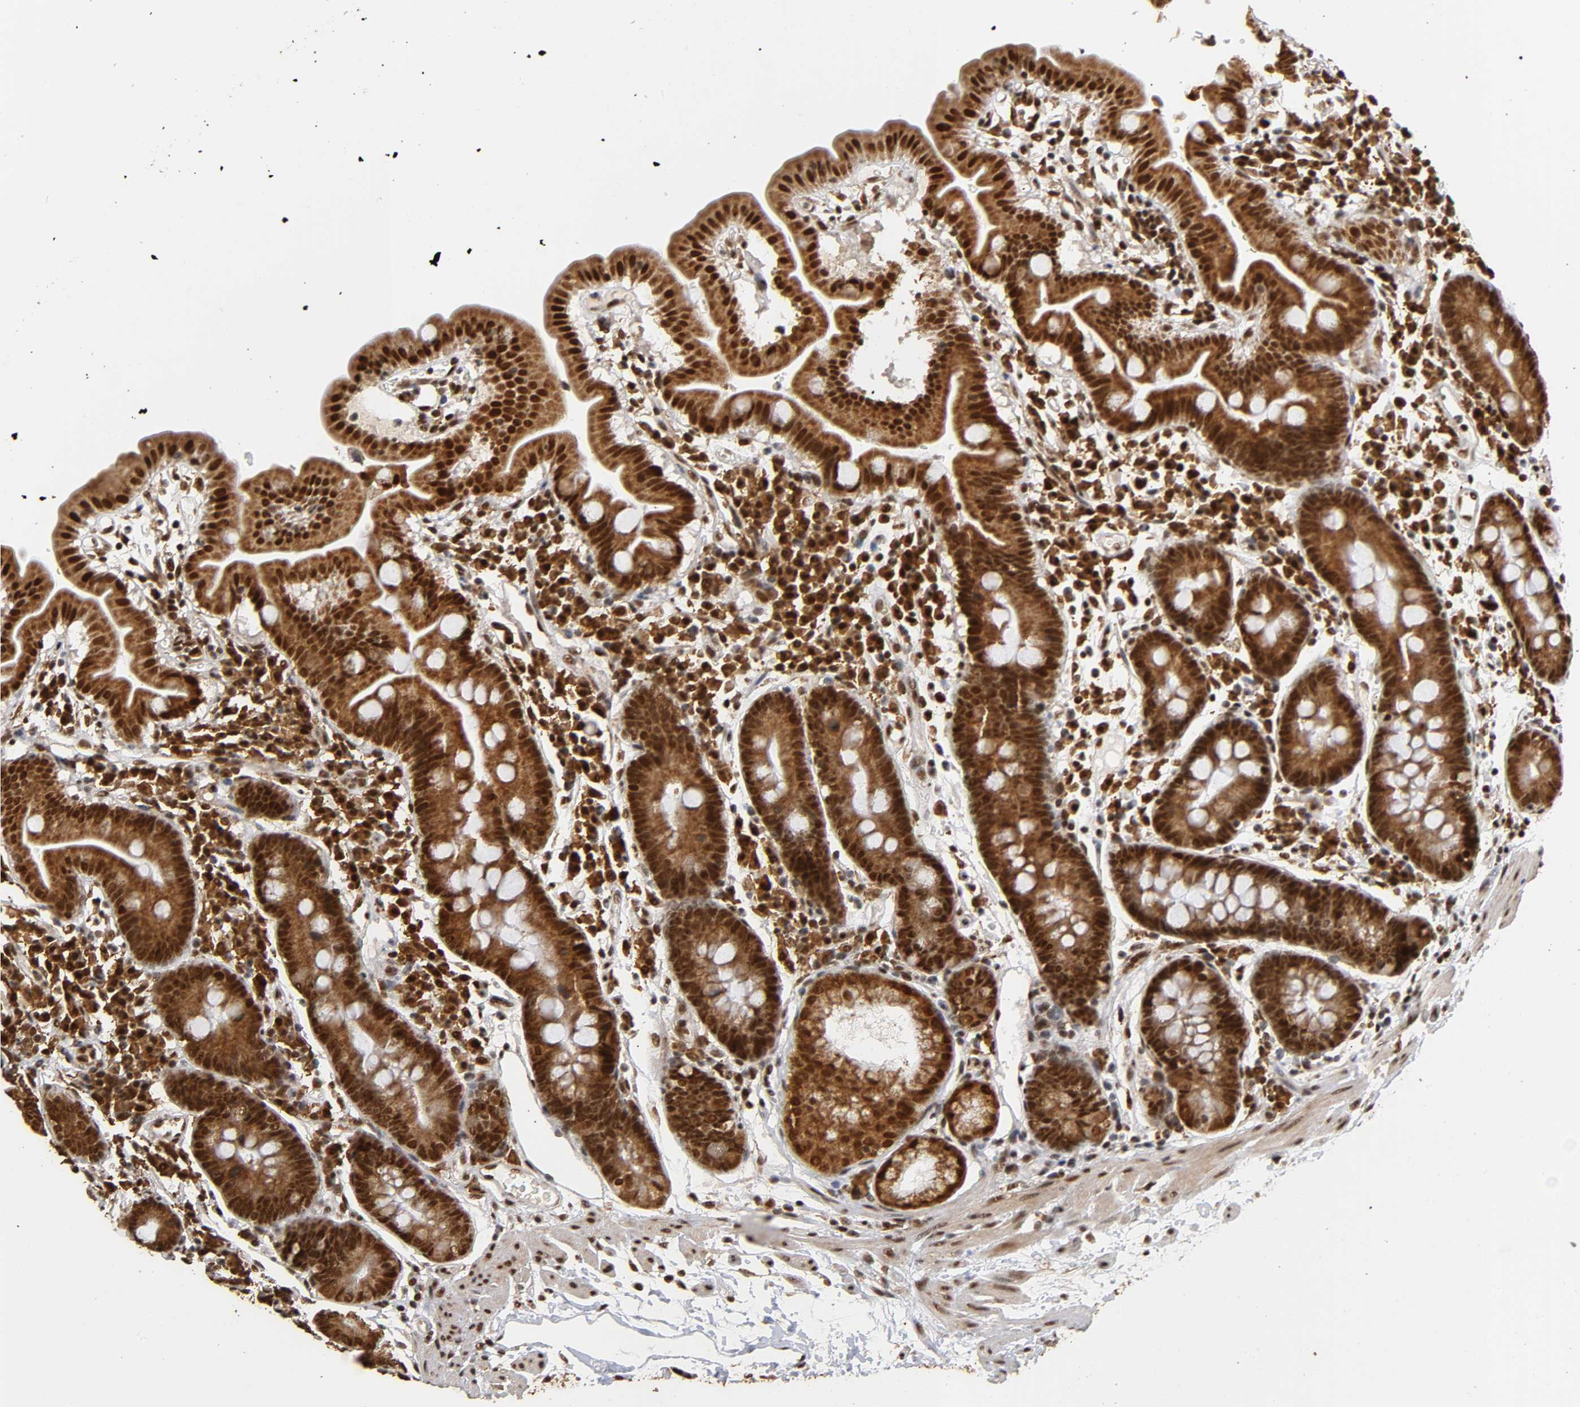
{"staining": {"intensity": "strong", "quantity": ">75%", "location": "cytoplasmic/membranous,nuclear"}, "tissue": "duodenum", "cell_type": "Glandular cells", "image_type": "normal", "snomed": [{"axis": "morphology", "description": "Normal tissue, NOS"}, {"axis": "topography", "description": "Duodenum"}], "caption": "An image showing strong cytoplasmic/membranous,nuclear staining in approximately >75% of glandular cells in normal duodenum, as visualized by brown immunohistochemical staining.", "gene": "RNF122", "patient": {"sex": "male", "age": 50}}